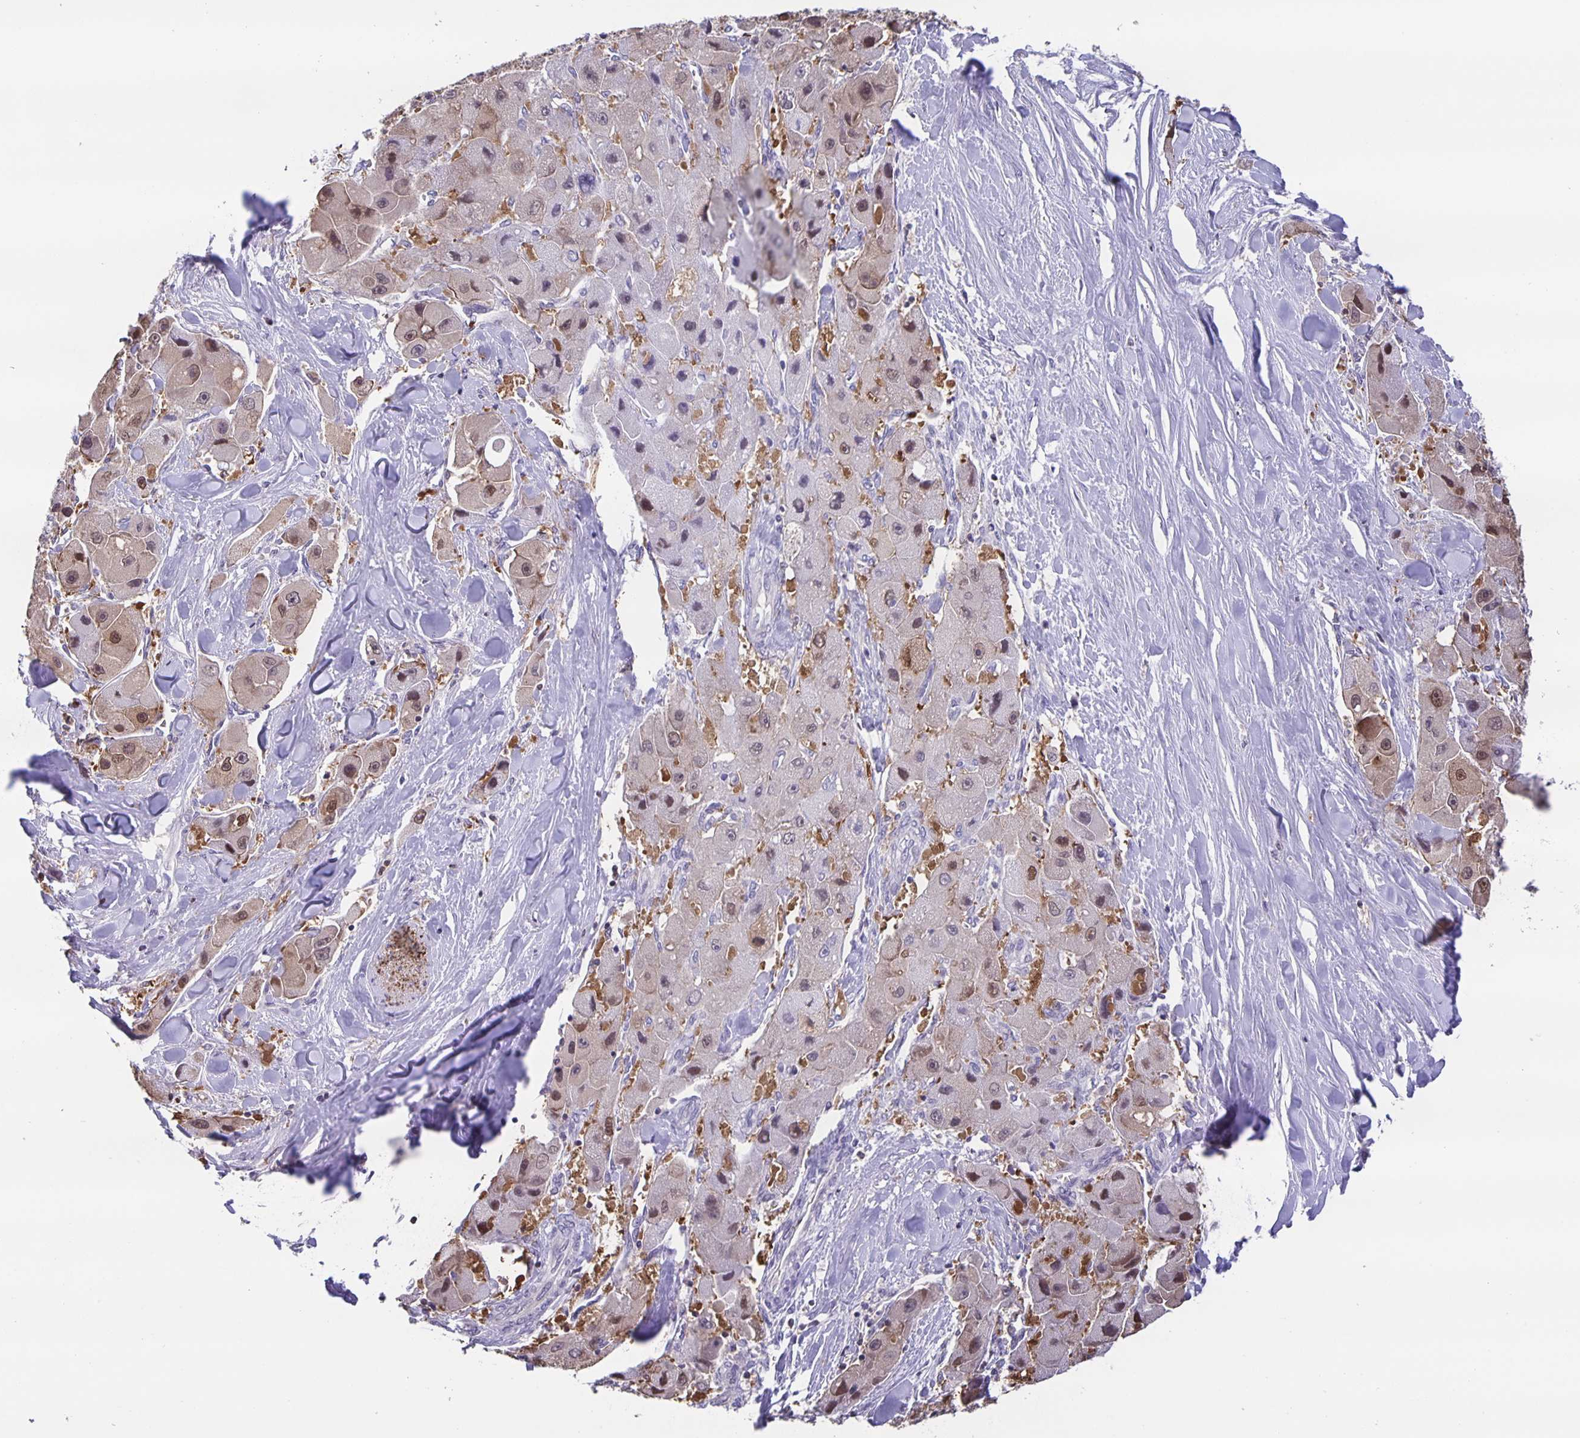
{"staining": {"intensity": "weak", "quantity": "<25%", "location": "cytoplasmic/membranous,nuclear"}, "tissue": "liver cancer", "cell_type": "Tumor cells", "image_type": "cancer", "snomed": [{"axis": "morphology", "description": "Carcinoma, Hepatocellular, NOS"}, {"axis": "topography", "description": "Liver"}], "caption": "An immunohistochemistry micrograph of hepatocellular carcinoma (liver) is shown. There is no staining in tumor cells of hepatocellular carcinoma (liver).", "gene": "MARCHF6", "patient": {"sex": "male", "age": 24}}